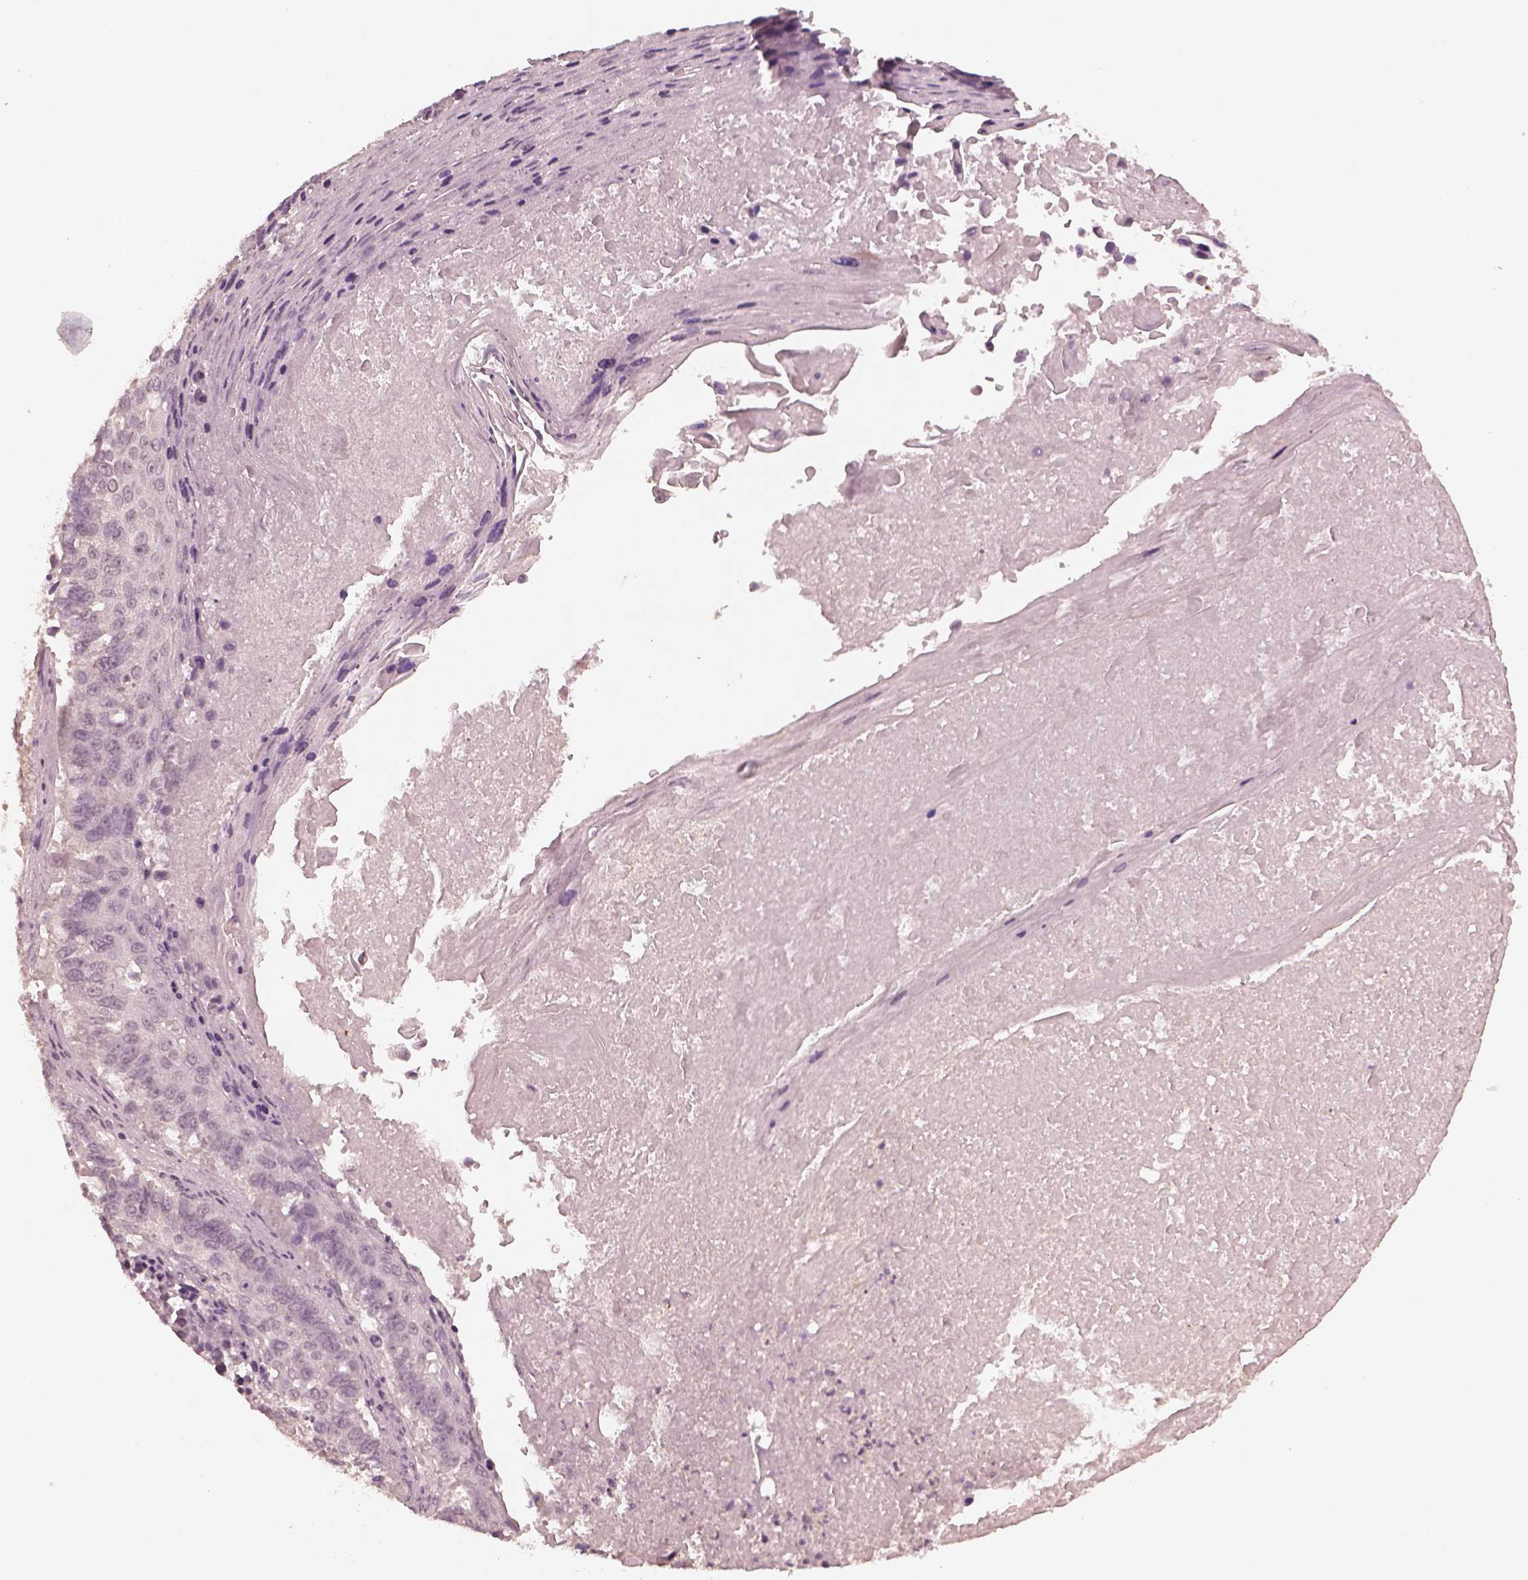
{"staining": {"intensity": "negative", "quantity": "none", "location": "none"}, "tissue": "lung cancer", "cell_type": "Tumor cells", "image_type": "cancer", "snomed": [{"axis": "morphology", "description": "Squamous cell carcinoma, NOS"}, {"axis": "topography", "description": "Lung"}], "caption": "A high-resolution micrograph shows immunohistochemistry staining of squamous cell carcinoma (lung), which exhibits no significant positivity in tumor cells.", "gene": "KRT79", "patient": {"sex": "male", "age": 73}}